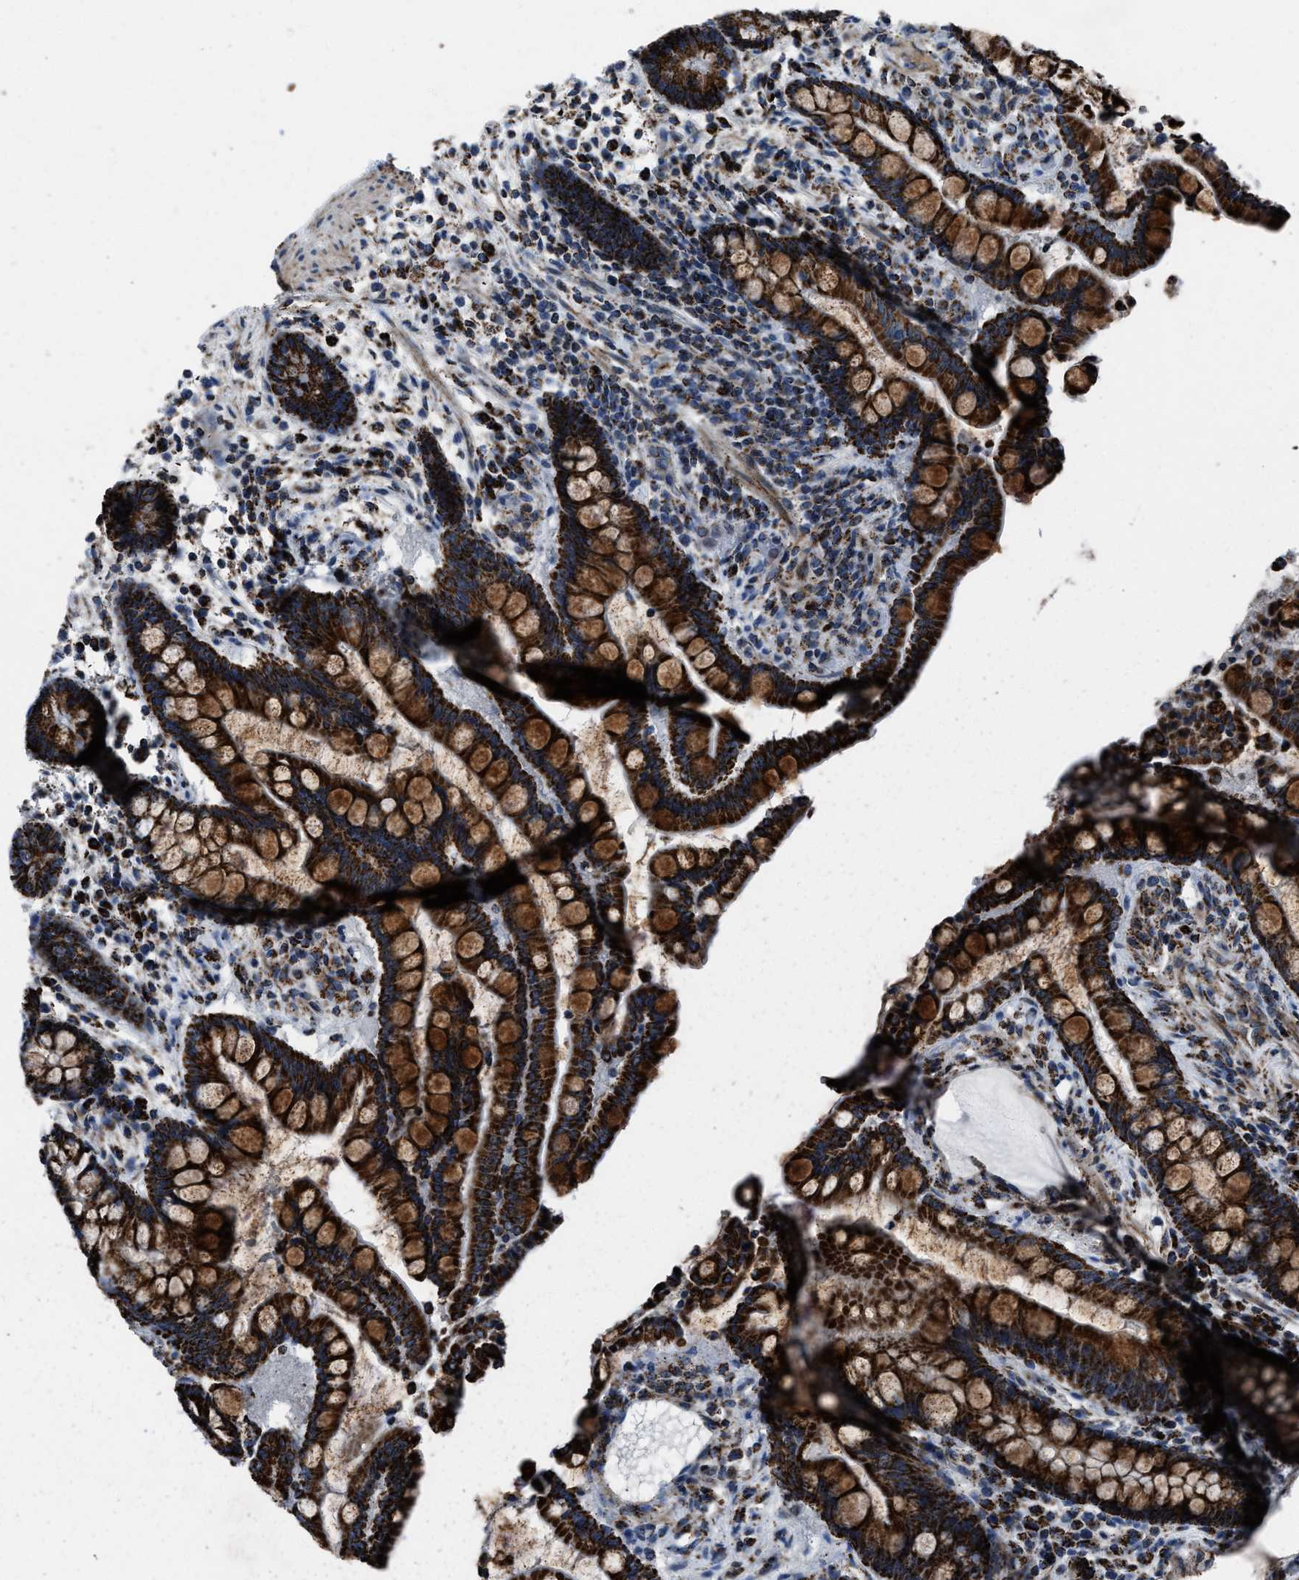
{"staining": {"intensity": "weak", "quantity": ">75%", "location": "cytoplasmic/membranous"}, "tissue": "colon", "cell_type": "Endothelial cells", "image_type": "normal", "snomed": [{"axis": "morphology", "description": "Normal tissue, NOS"}, {"axis": "topography", "description": "Colon"}], "caption": "Protein staining by immunohistochemistry (IHC) reveals weak cytoplasmic/membranous positivity in about >75% of endothelial cells in normal colon.", "gene": "NSD3", "patient": {"sex": "male", "age": 73}}